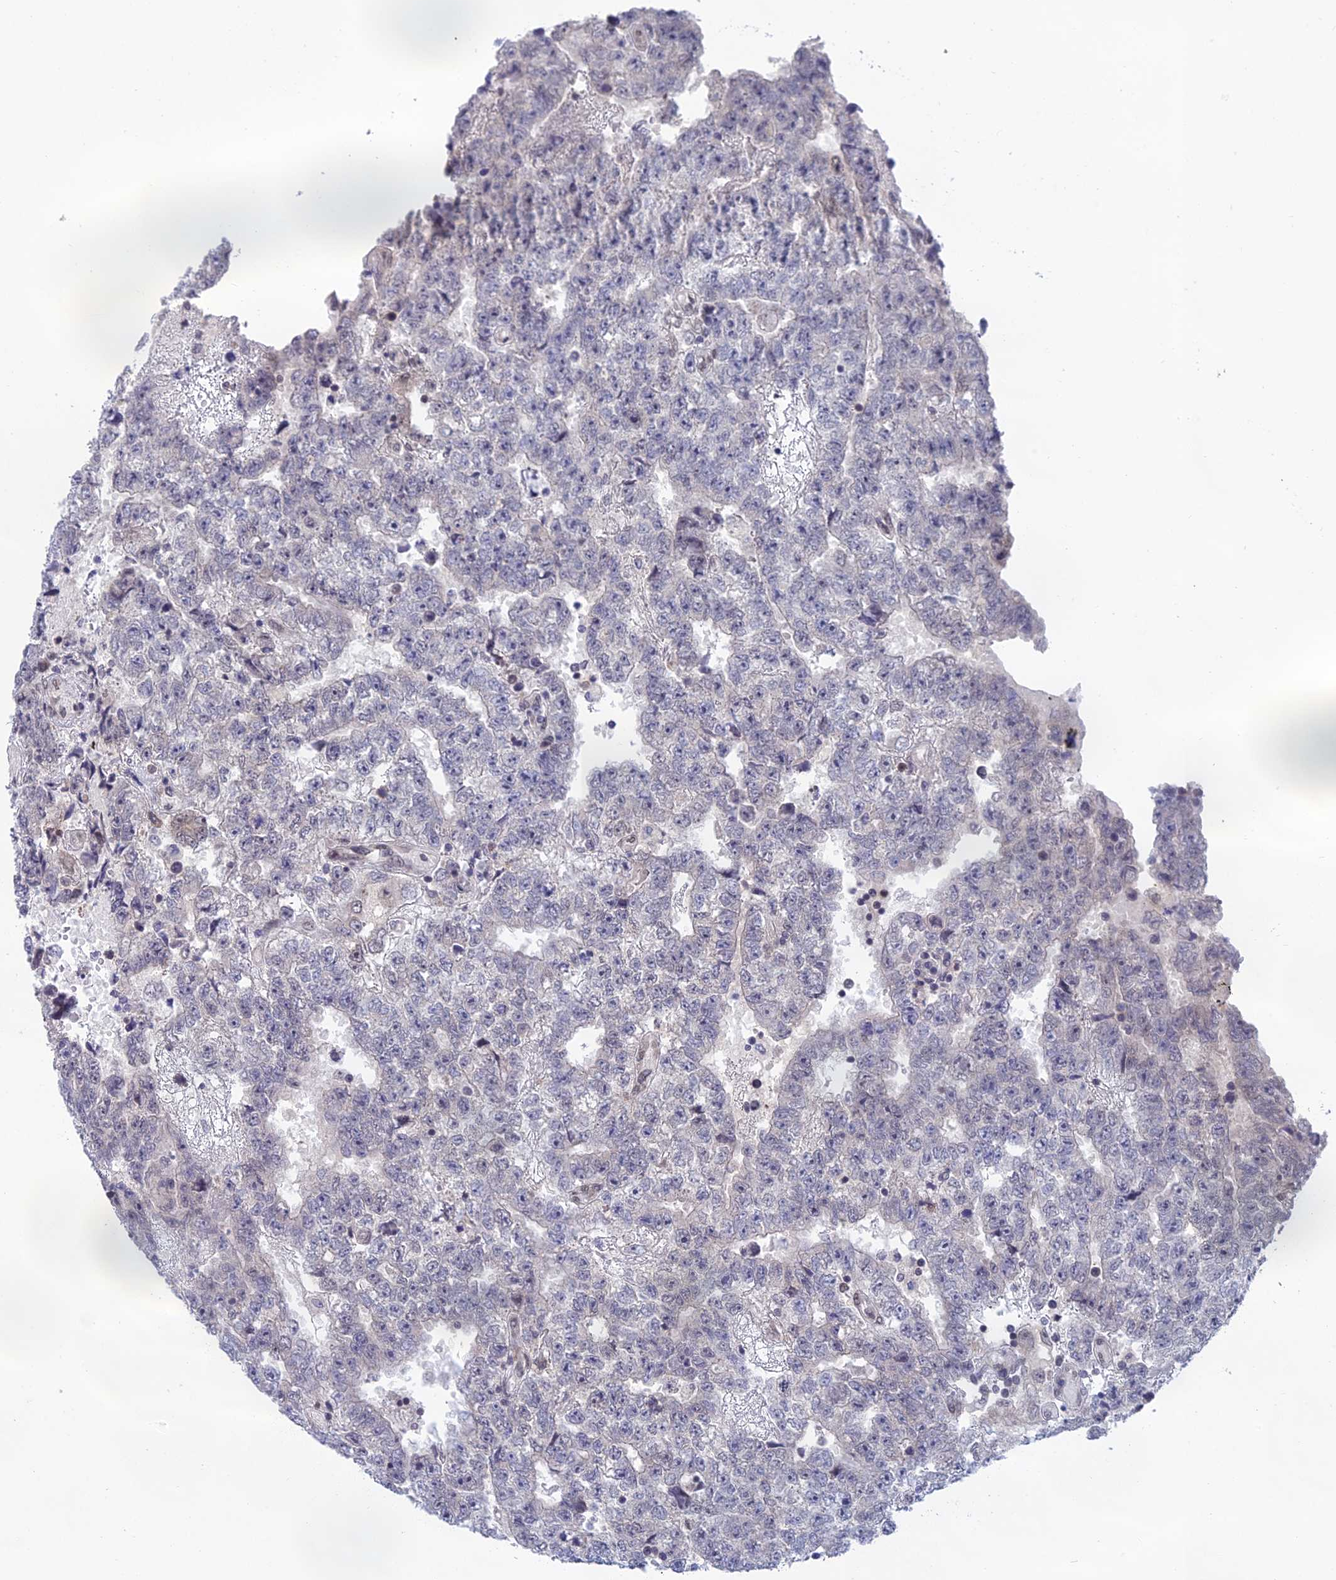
{"staining": {"intensity": "negative", "quantity": "none", "location": "none"}, "tissue": "testis cancer", "cell_type": "Tumor cells", "image_type": "cancer", "snomed": [{"axis": "morphology", "description": "Carcinoma, Embryonal, NOS"}, {"axis": "topography", "description": "Testis"}], "caption": "Immunohistochemical staining of testis embryonal carcinoma displays no significant expression in tumor cells. The staining was performed using DAB (3,3'-diaminobenzidine) to visualize the protein expression in brown, while the nuclei were stained in blue with hematoxylin (Magnification: 20x).", "gene": "NABP2", "patient": {"sex": "male", "age": 25}}